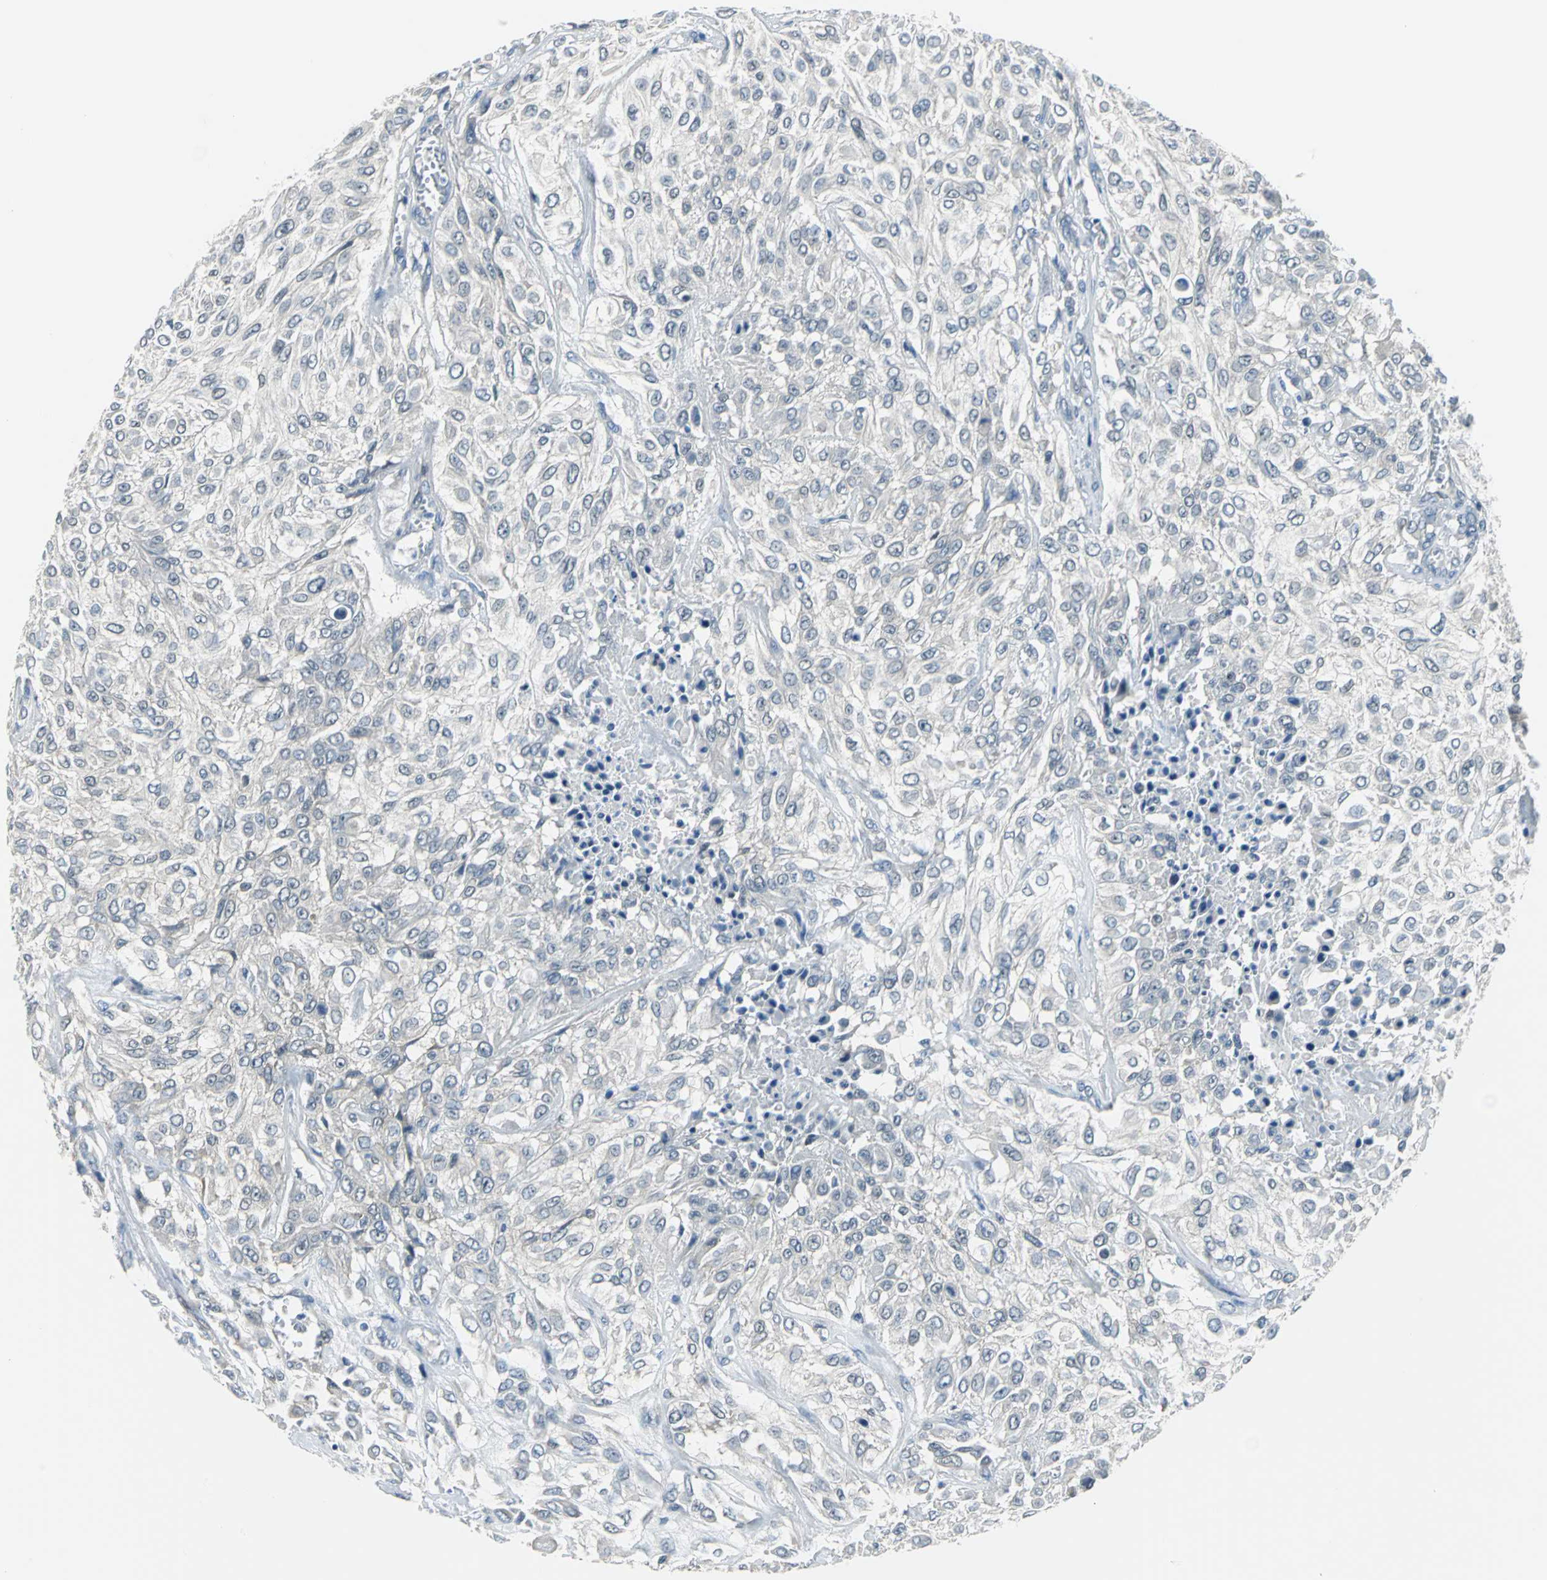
{"staining": {"intensity": "negative", "quantity": "none", "location": "none"}, "tissue": "urothelial cancer", "cell_type": "Tumor cells", "image_type": "cancer", "snomed": [{"axis": "morphology", "description": "Urothelial carcinoma, High grade"}, {"axis": "topography", "description": "Urinary bladder"}], "caption": "Tumor cells are negative for protein expression in human urothelial cancer.", "gene": "ZNF415", "patient": {"sex": "male", "age": 57}}